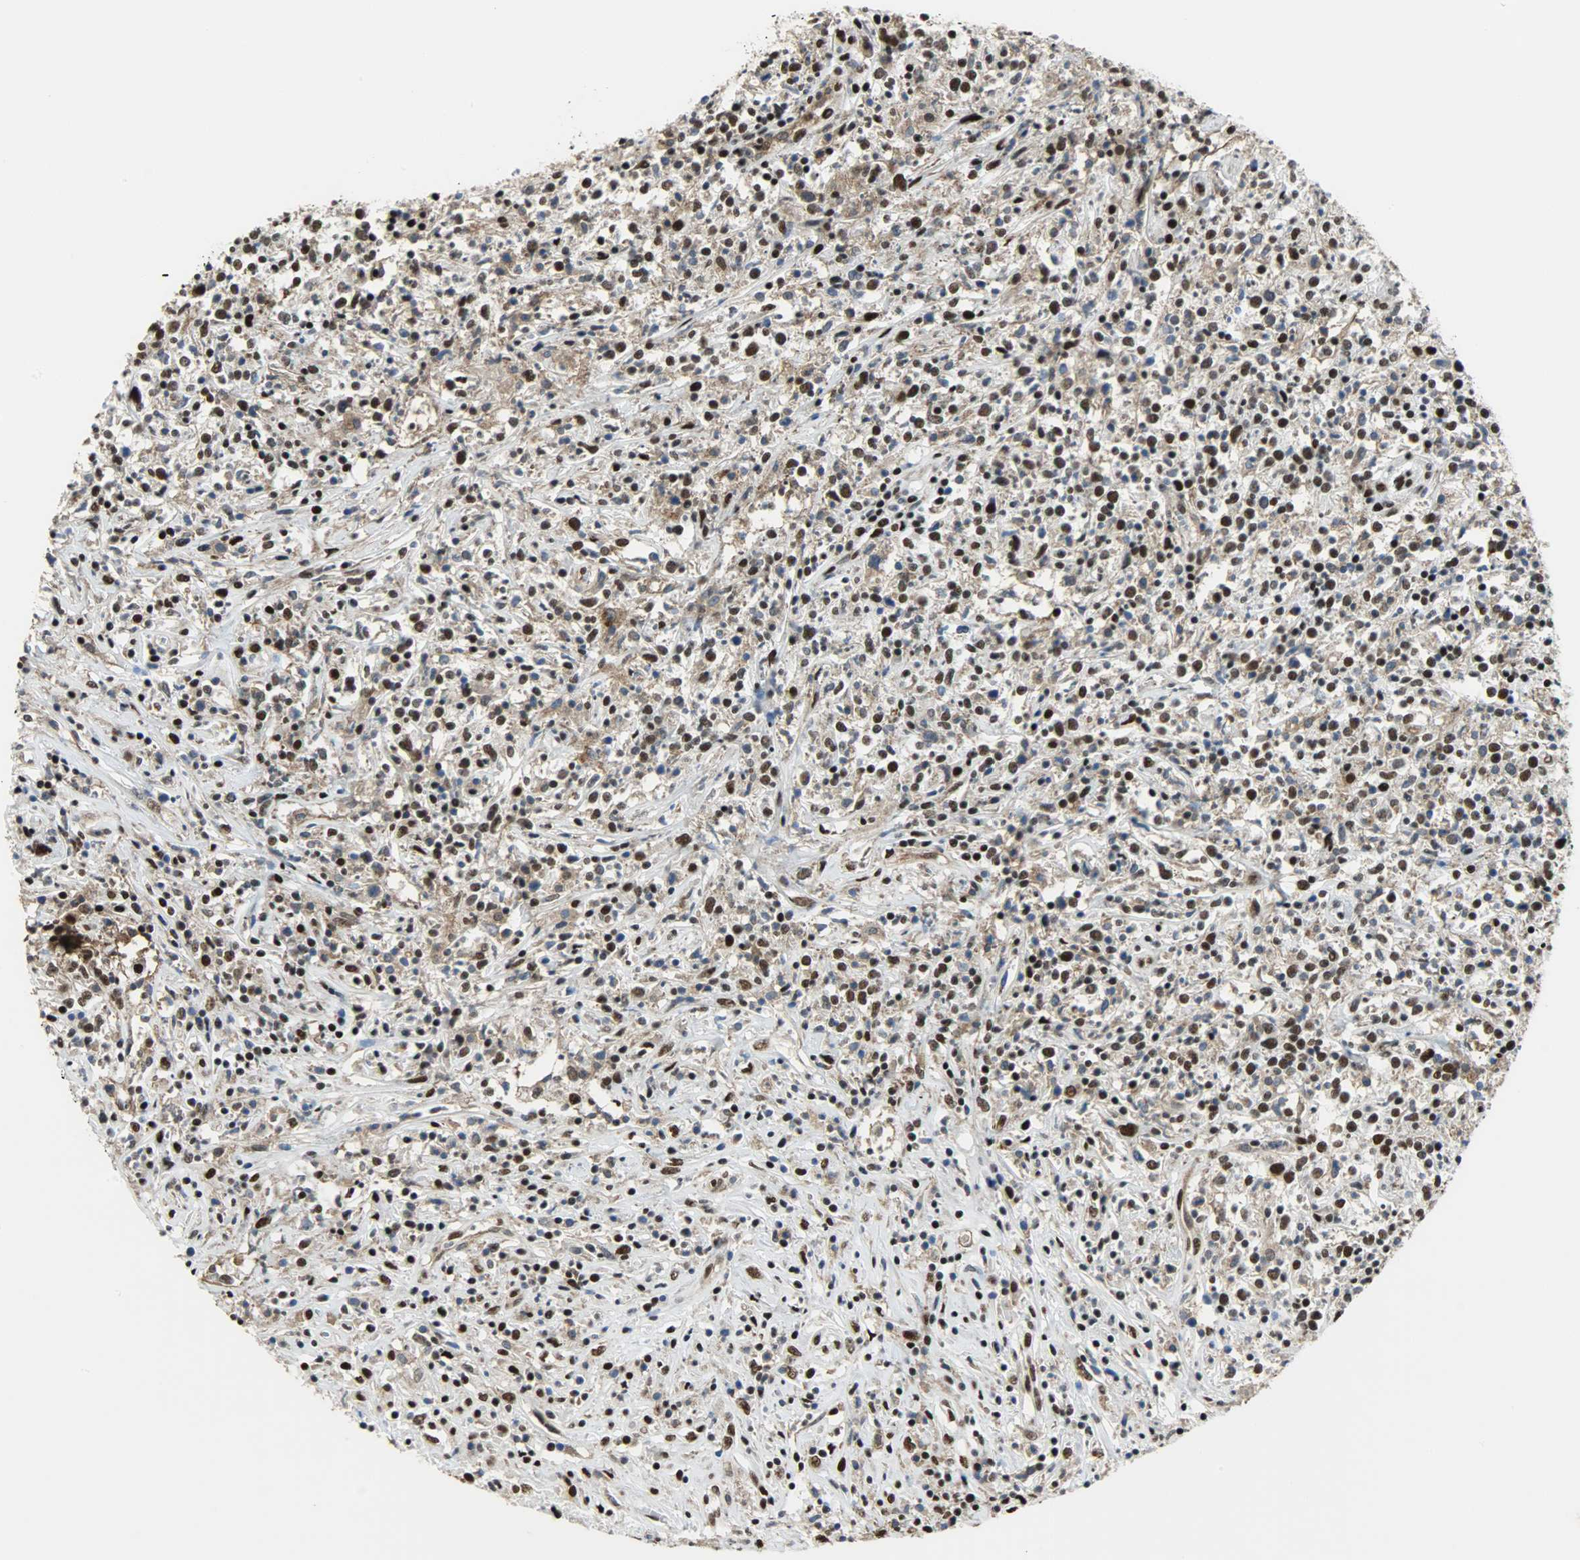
{"staining": {"intensity": "strong", "quantity": "25%-75%", "location": "cytoplasmic/membranous,nuclear"}, "tissue": "lymphoma", "cell_type": "Tumor cells", "image_type": "cancer", "snomed": [{"axis": "morphology", "description": "Malignant lymphoma, non-Hodgkin's type, High grade"}, {"axis": "topography", "description": "Lymph node"}], "caption": "Tumor cells demonstrate high levels of strong cytoplasmic/membranous and nuclear expression in approximately 25%-75% of cells in human malignant lymphoma, non-Hodgkin's type (high-grade). The protein of interest is stained brown, and the nuclei are stained in blue (DAB IHC with brightfield microscopy, high magnification).", "gene": "SSB", "patient": {"sex": "female", "age": 84}}